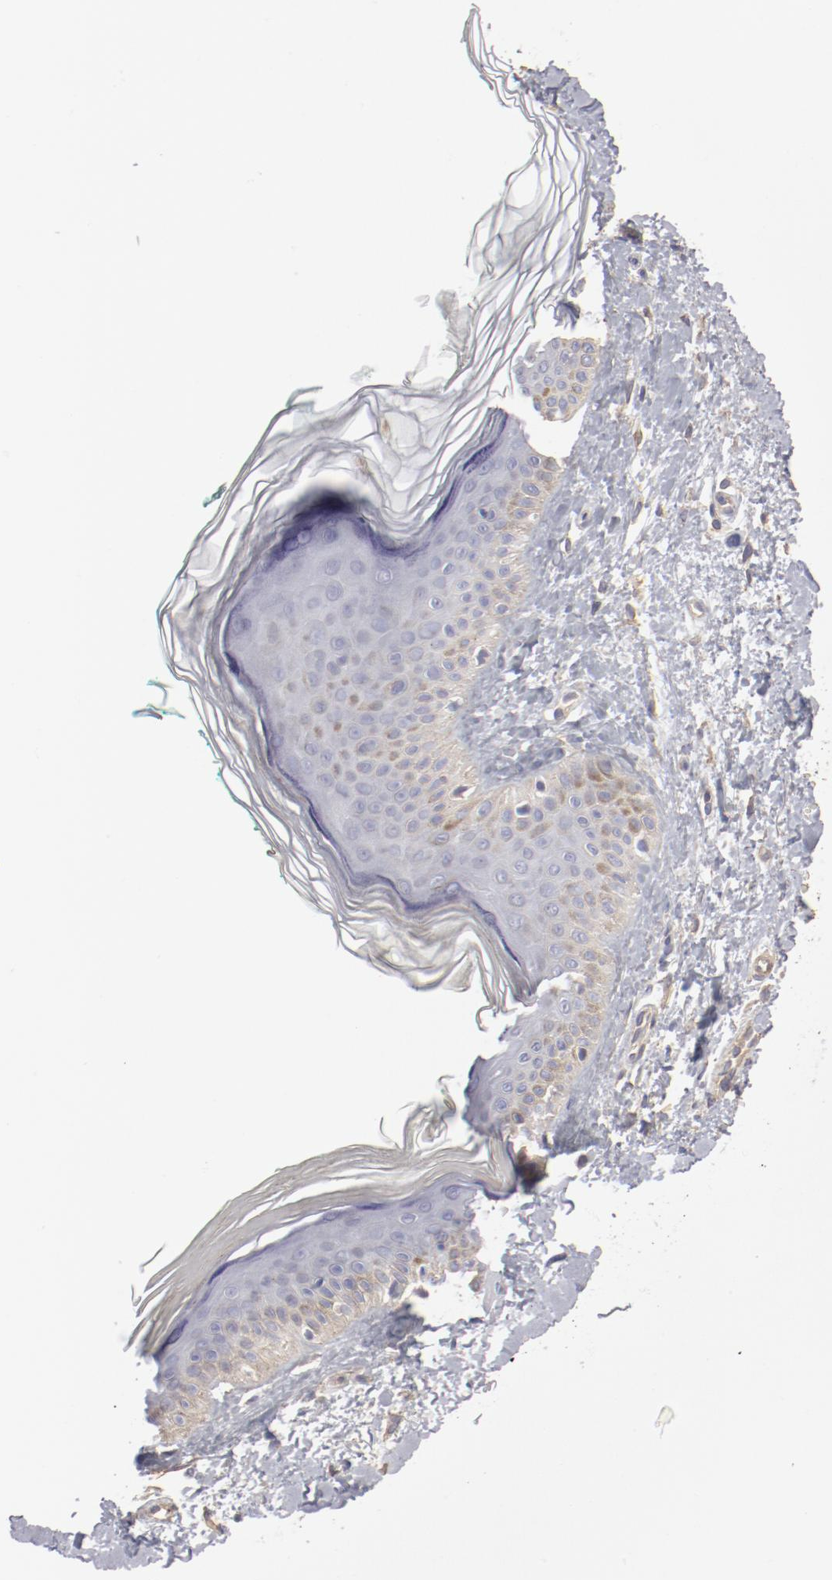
{"staining": {"intensity": "weak", "quantity": "25%-75%", "location": "cytoplasmic/membranous"}, "tissue": "skin", "cell_type": "Fibroblasts", "image_type": "normal", "snomed": [{"axis": "morphology", "description": "Normal tissue, NOS"}, {"axis": "topography", "description": "Skin"}], "caption": "Unremarkable skin exhibits weak cytoplasmic/membranous positivity in approximately 25%-75% of fibroblasts (IHC, brightfield microscopy, high magnification)..", "gene": "LAX1", "patient": {"sex": "male", "age": 71}}